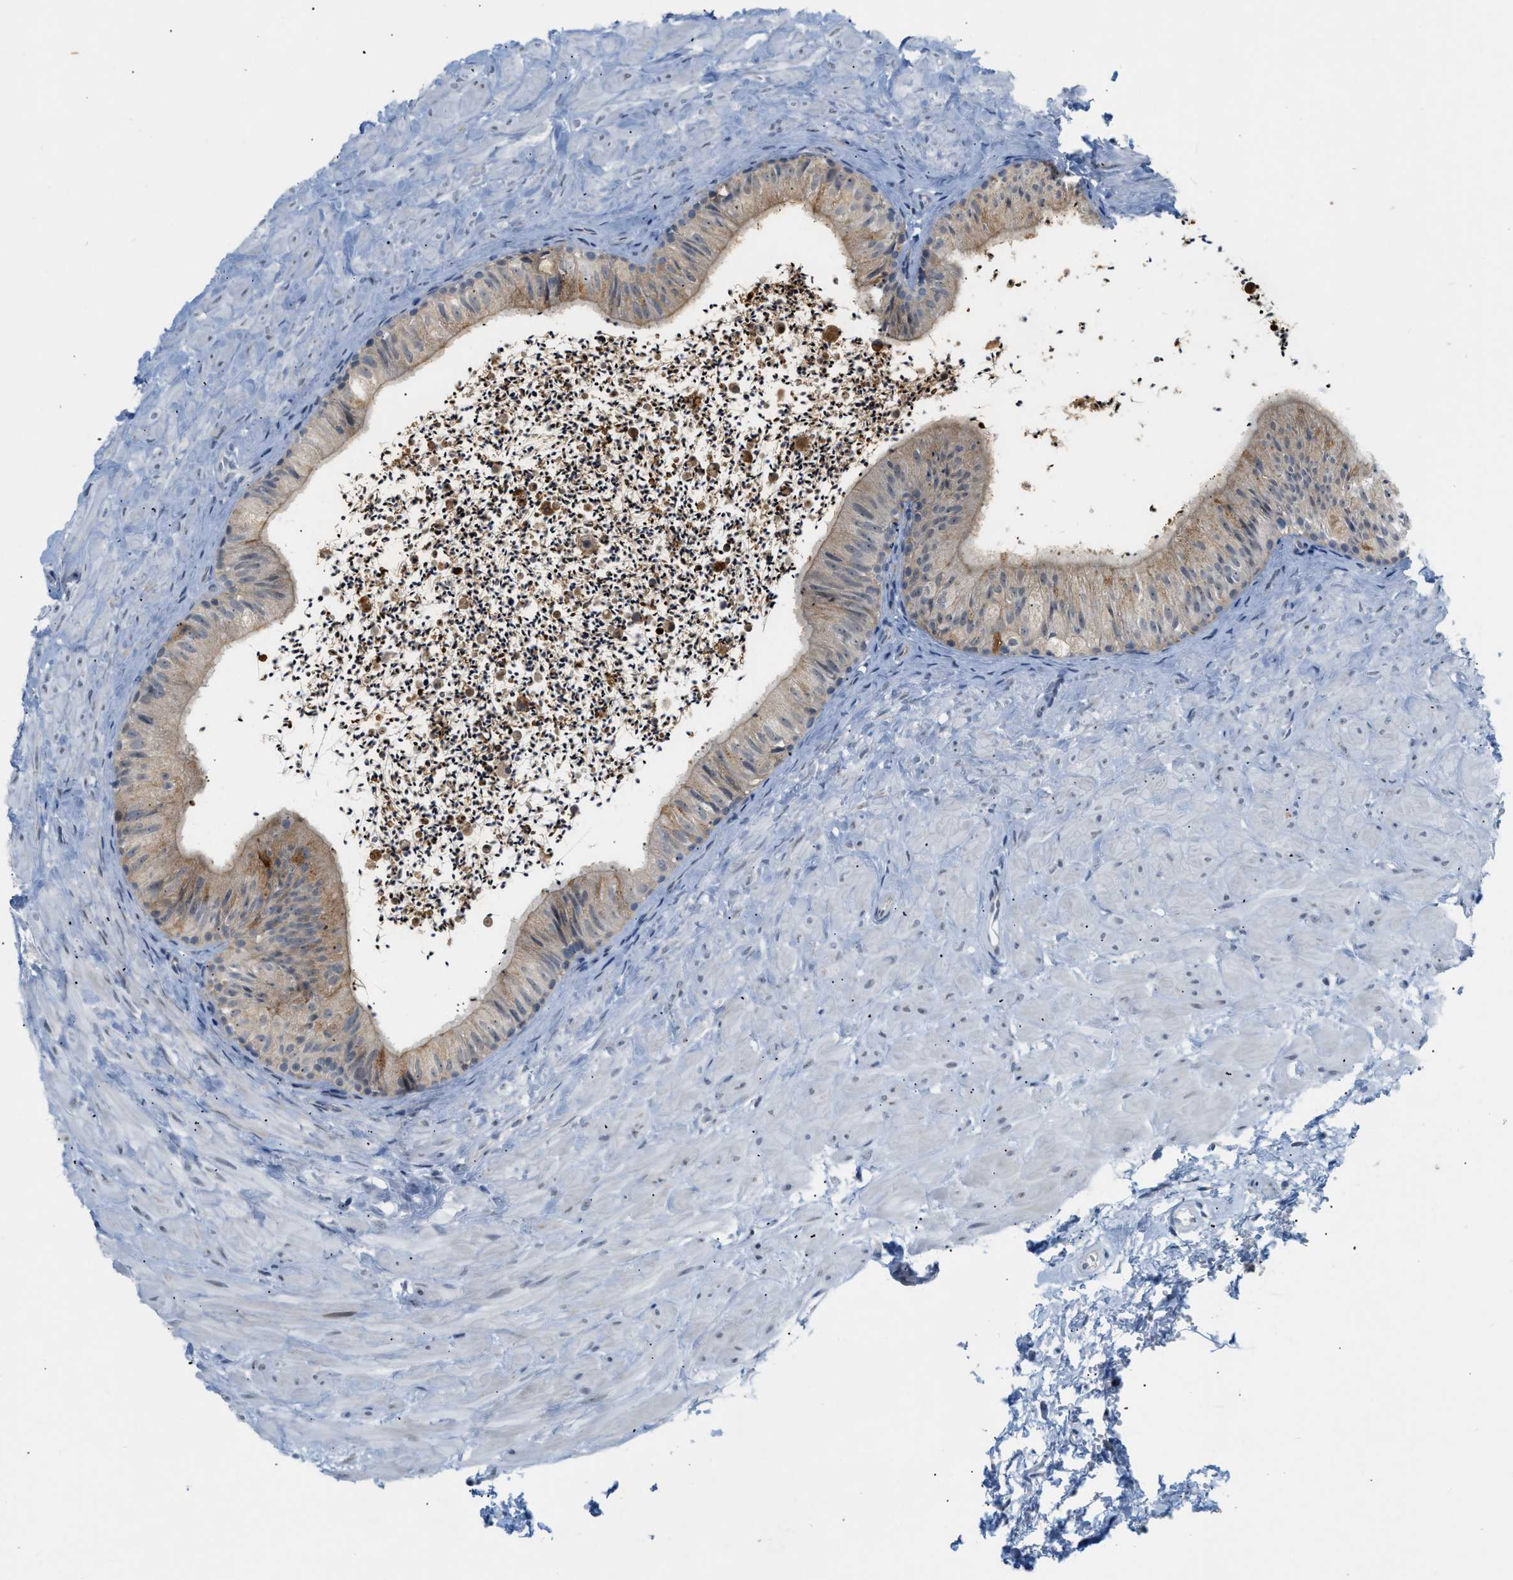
{"staining": {"intensity": "moderate", "quantity": ">75%", "location": "cytoplasmic/membranous"}, "tissue": "epididymis", "cell_type": "Glandular cells", "image_type": "normal", "snomed": [{"axis": "morphology", "description": "Normal tissue, NOS"}, {"axis": "topography", "description": "Epididymis"}], "caption": "DAB (3,3'-diaminobenzidine) immunohistochemical staining of benign epididymis reveals moderate cytoplasmic/membranous protein positivity in approximately >75% of glandular cells. The staining was performed using DAB (3,3'-diaminobenzidine) to visualize the protein expression in brown, while the nuclei were stained in blue with hematoxylin (Magnification: 20x).", "gene": "ZNF408", "patient": {"sex": "male", "age": 56}}